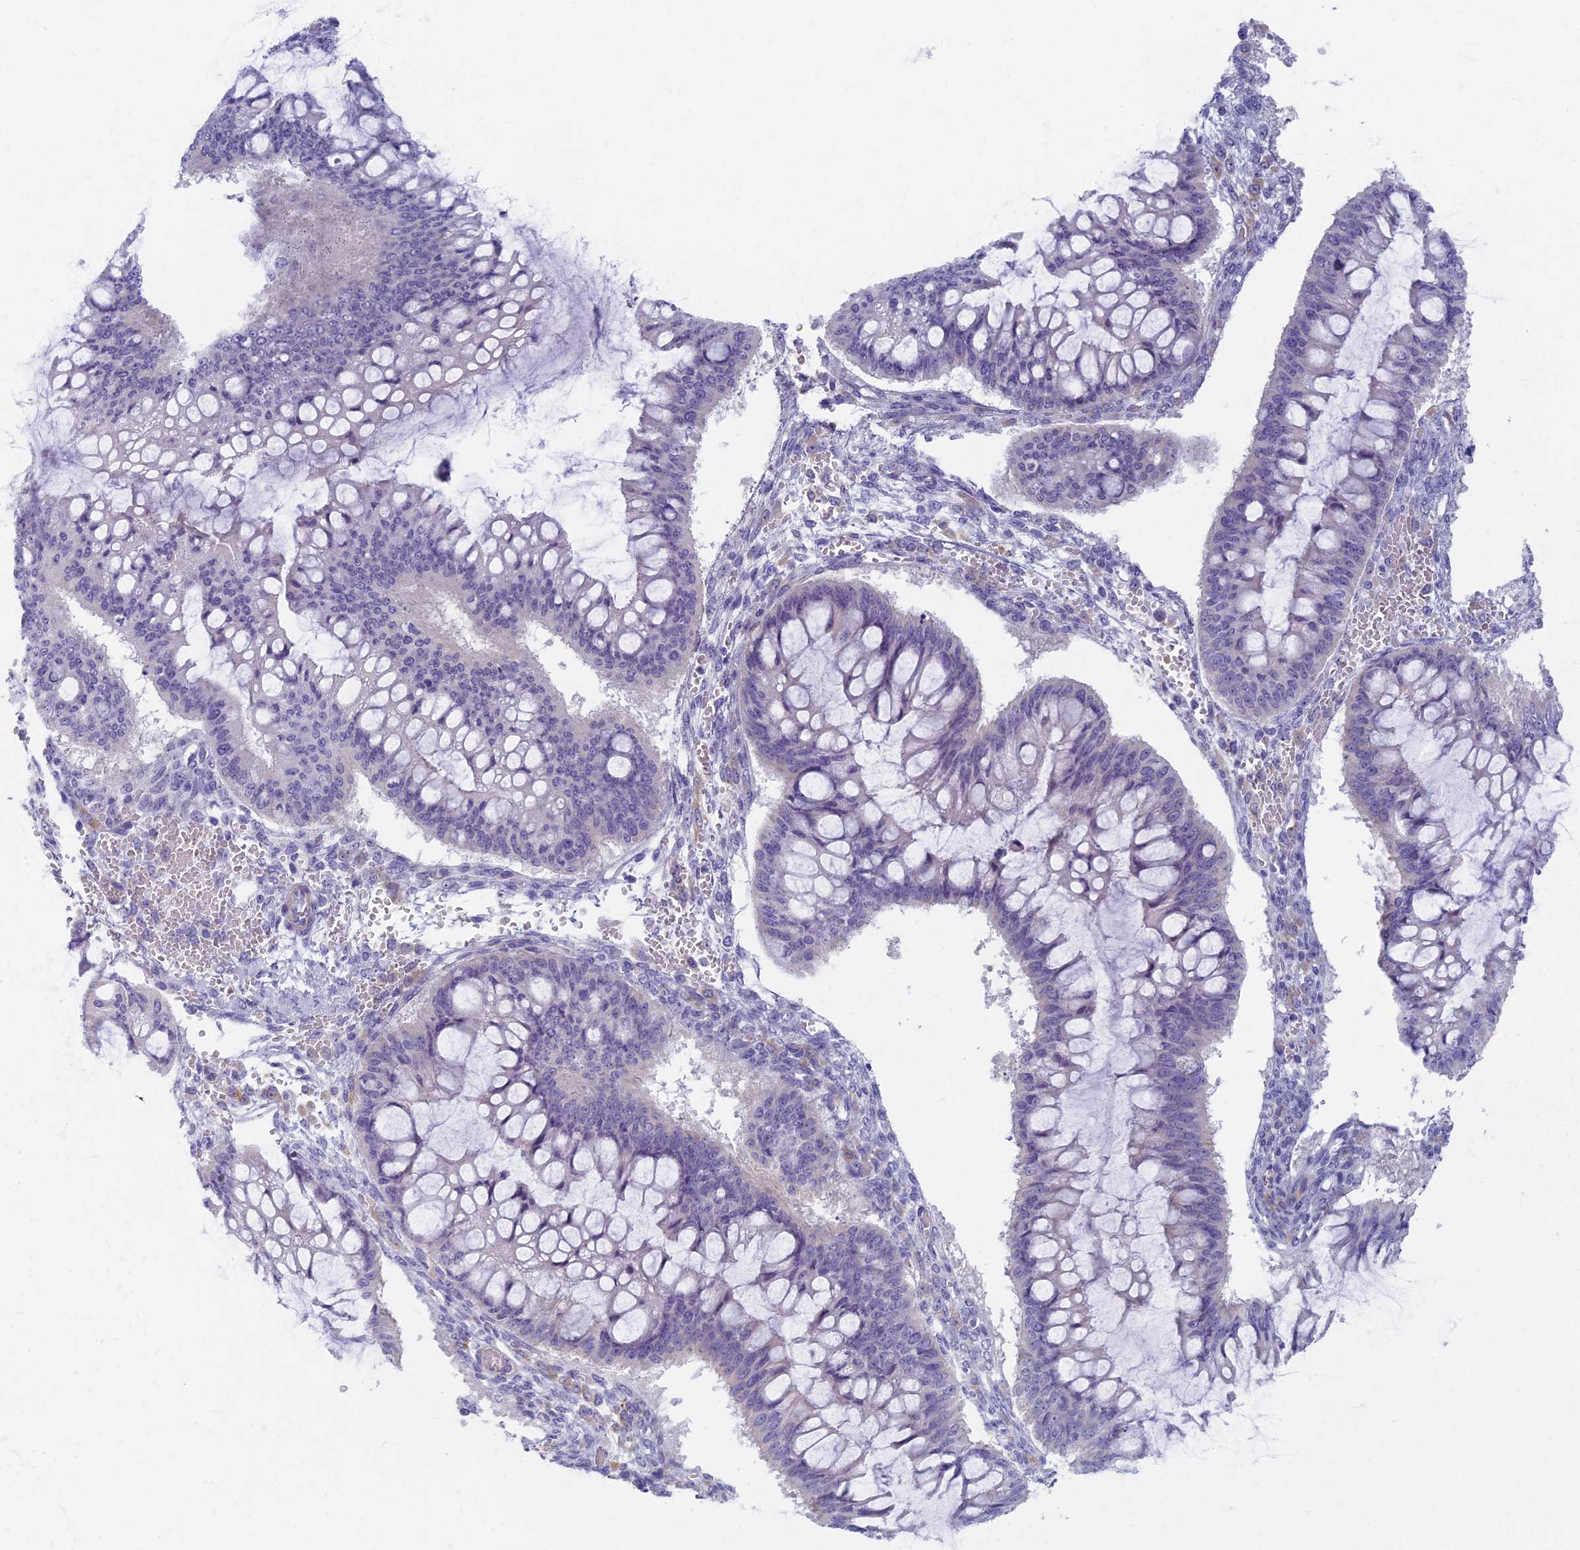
{"staining": {"intensity": "negative", "quantity": "none", "location": "none"}, "tissue": "ovarian cancer", "cell_type": "Tumor cells", "image_type": "cancer", "snomed": [{"axis": "morphology", "description": "Cystadenocarcinoma, mucinous, NOS"}, {"axis": "topography", "description": "Ovary"}], "caption": "Ovarian cancer stained for a protein using immunohistochemistry (IHC) reveals no expression tumor cells.", "gene": "AP4E1", "patient": {"sex": "female", "age": 73}}